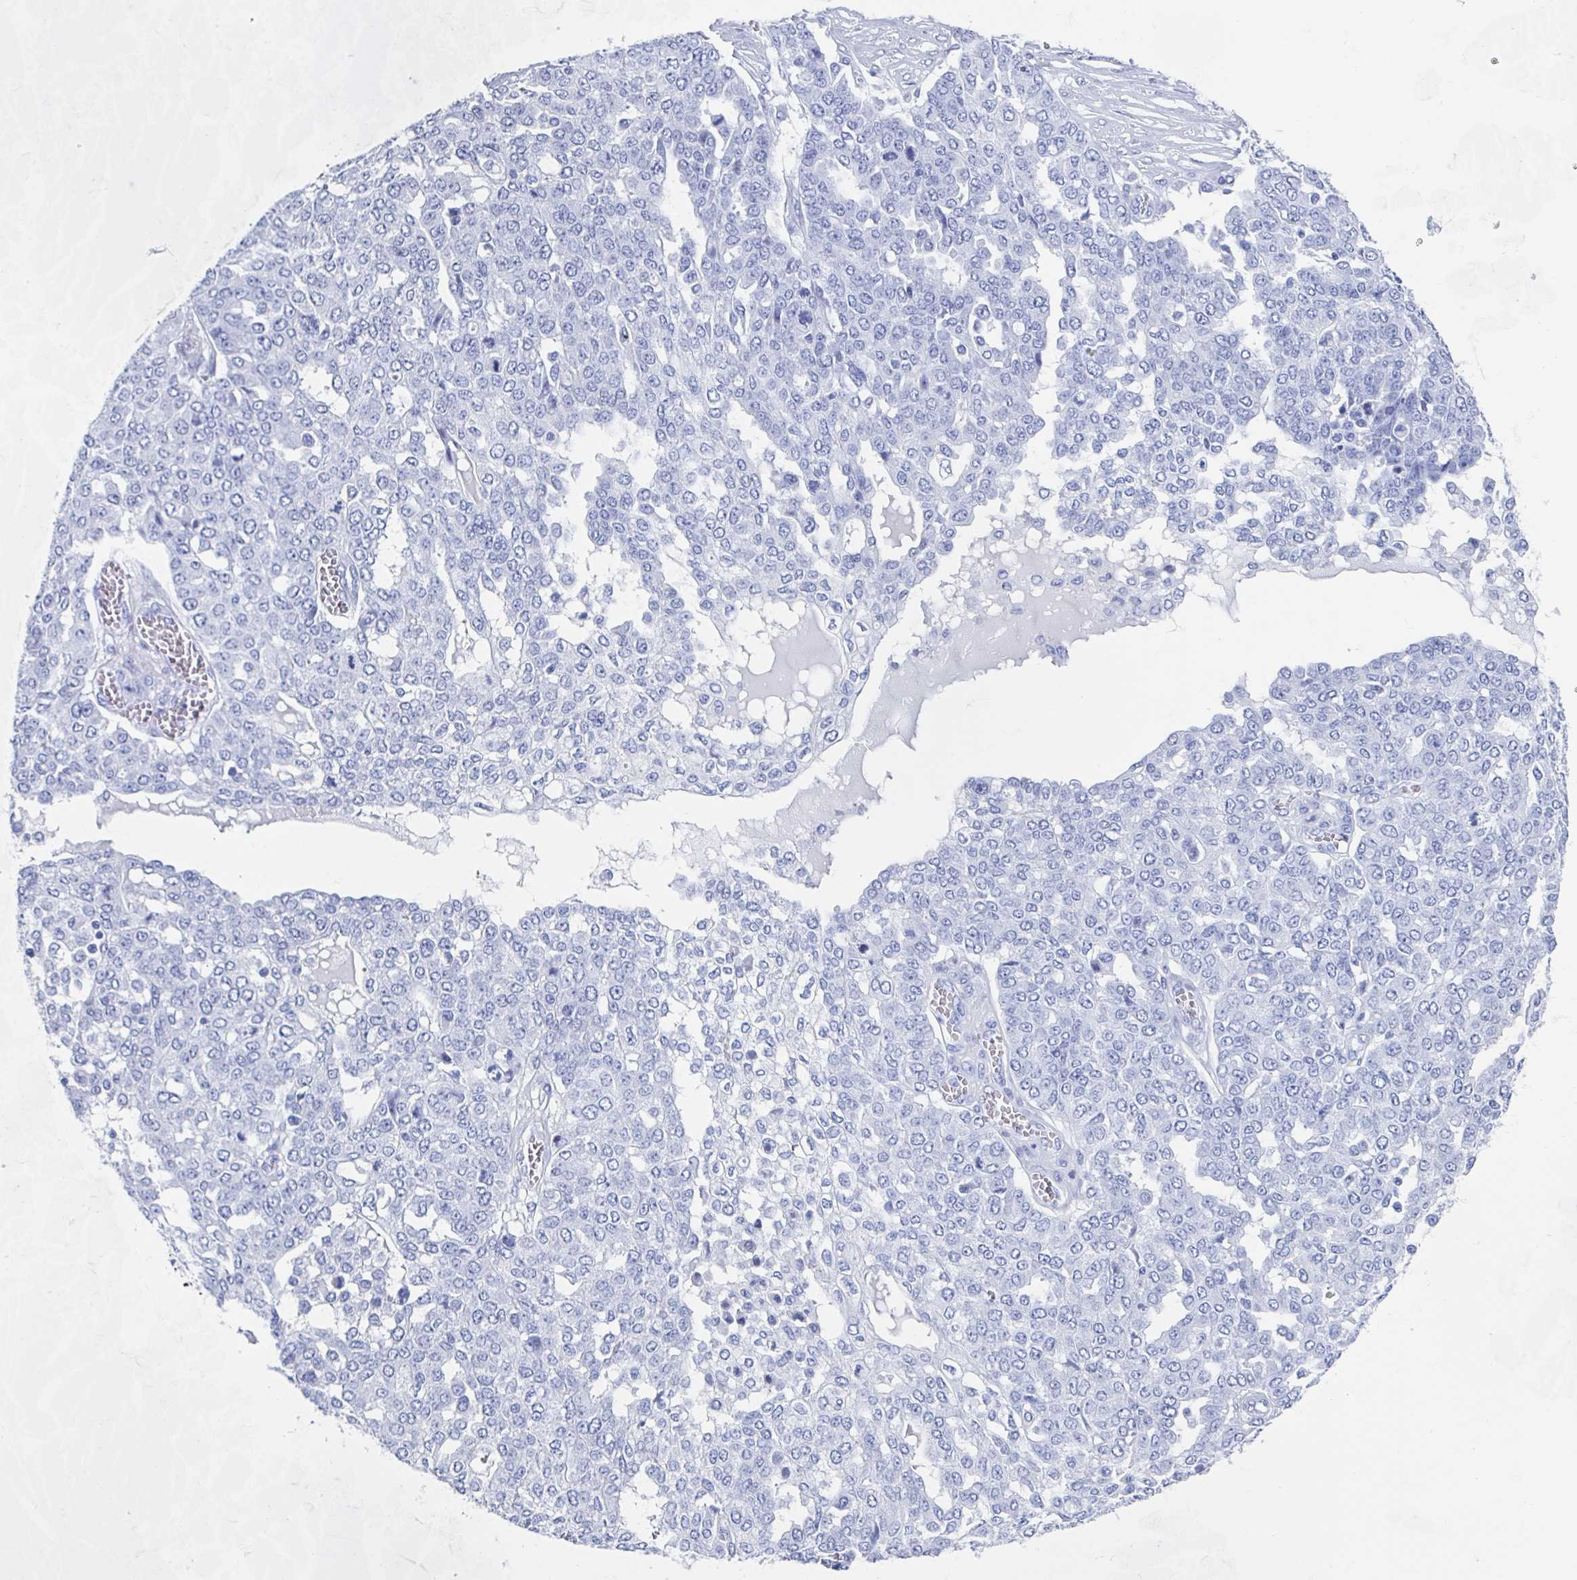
{"staining": {"intensity": "negative", "quantity": "none", "location": "none"}, "tissue": "ovarian cancer", "cell_type": "Tumor cells", "image_type": "cancer", "snomed": [{"axis": "morphology", "description": "Cystadenocarcinoma, serous, NOS"}, {"axis": "topography", "description": "Soft tissue"}, {"axis": "topography", "description": "Ovary"}], "caption": "The photomicrograph exhibits no staining of tumor cells in serous cystadenocarcinoma (ovarian). Nuclei are stained in blue.", "gene": "C10orf53", "patient": {"sex": "female", "age": 57}}